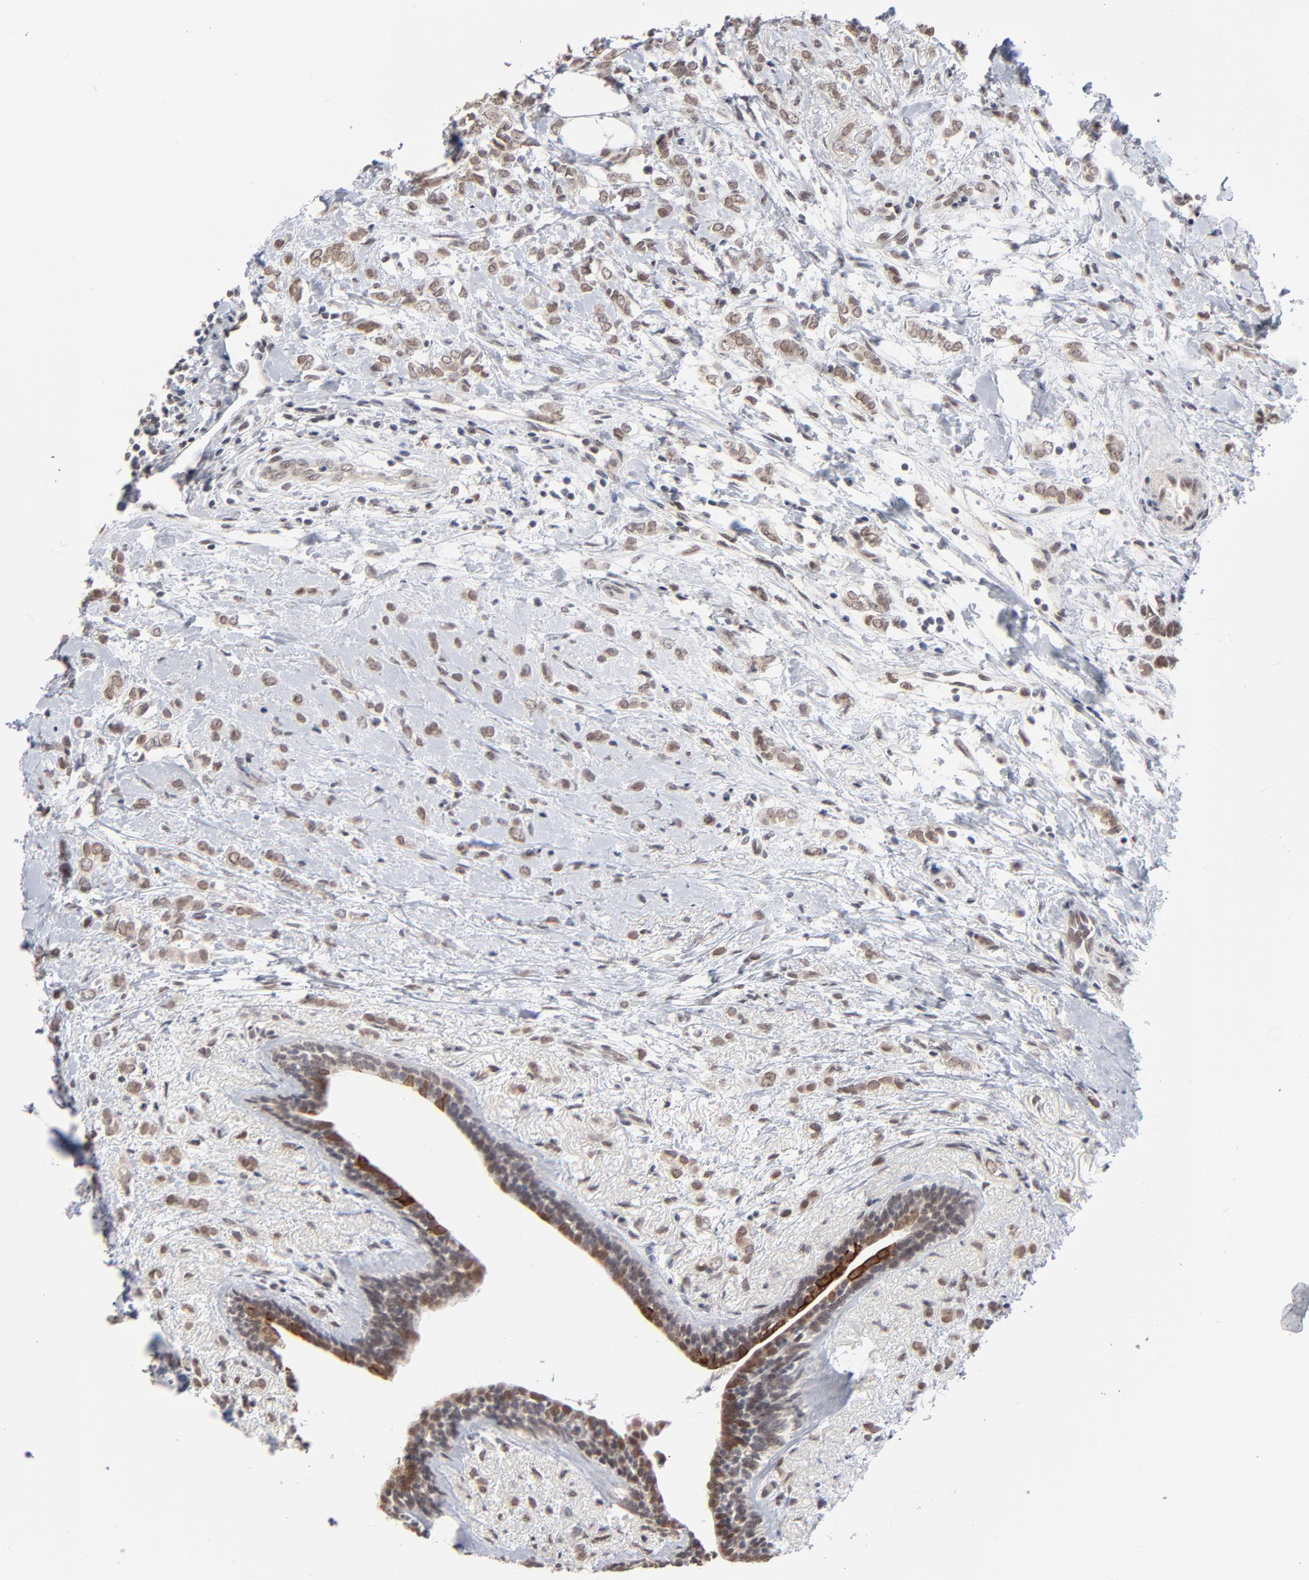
{"staining": {"intensity": "weak", "quantity": ">75%", "location": "nuclear"}, "tissue": "breast cancer", "cell_type": "Tumor cells", "image_type": "cancer", "snomed": [{"axis": "morphology", "description": "Normal tissue, NOS"}, {"axis": "morphology", "description": "Lobular carcinoma"}, {"axis": "topography", "description": "Breast"}], "caption": "A low amount of weak nuclear staining is identified in about >75% of tumor cells in breast lobular carcinoma tissue.", "gene": "MBIP", "patient": {"sex": "female", "age": 47}}